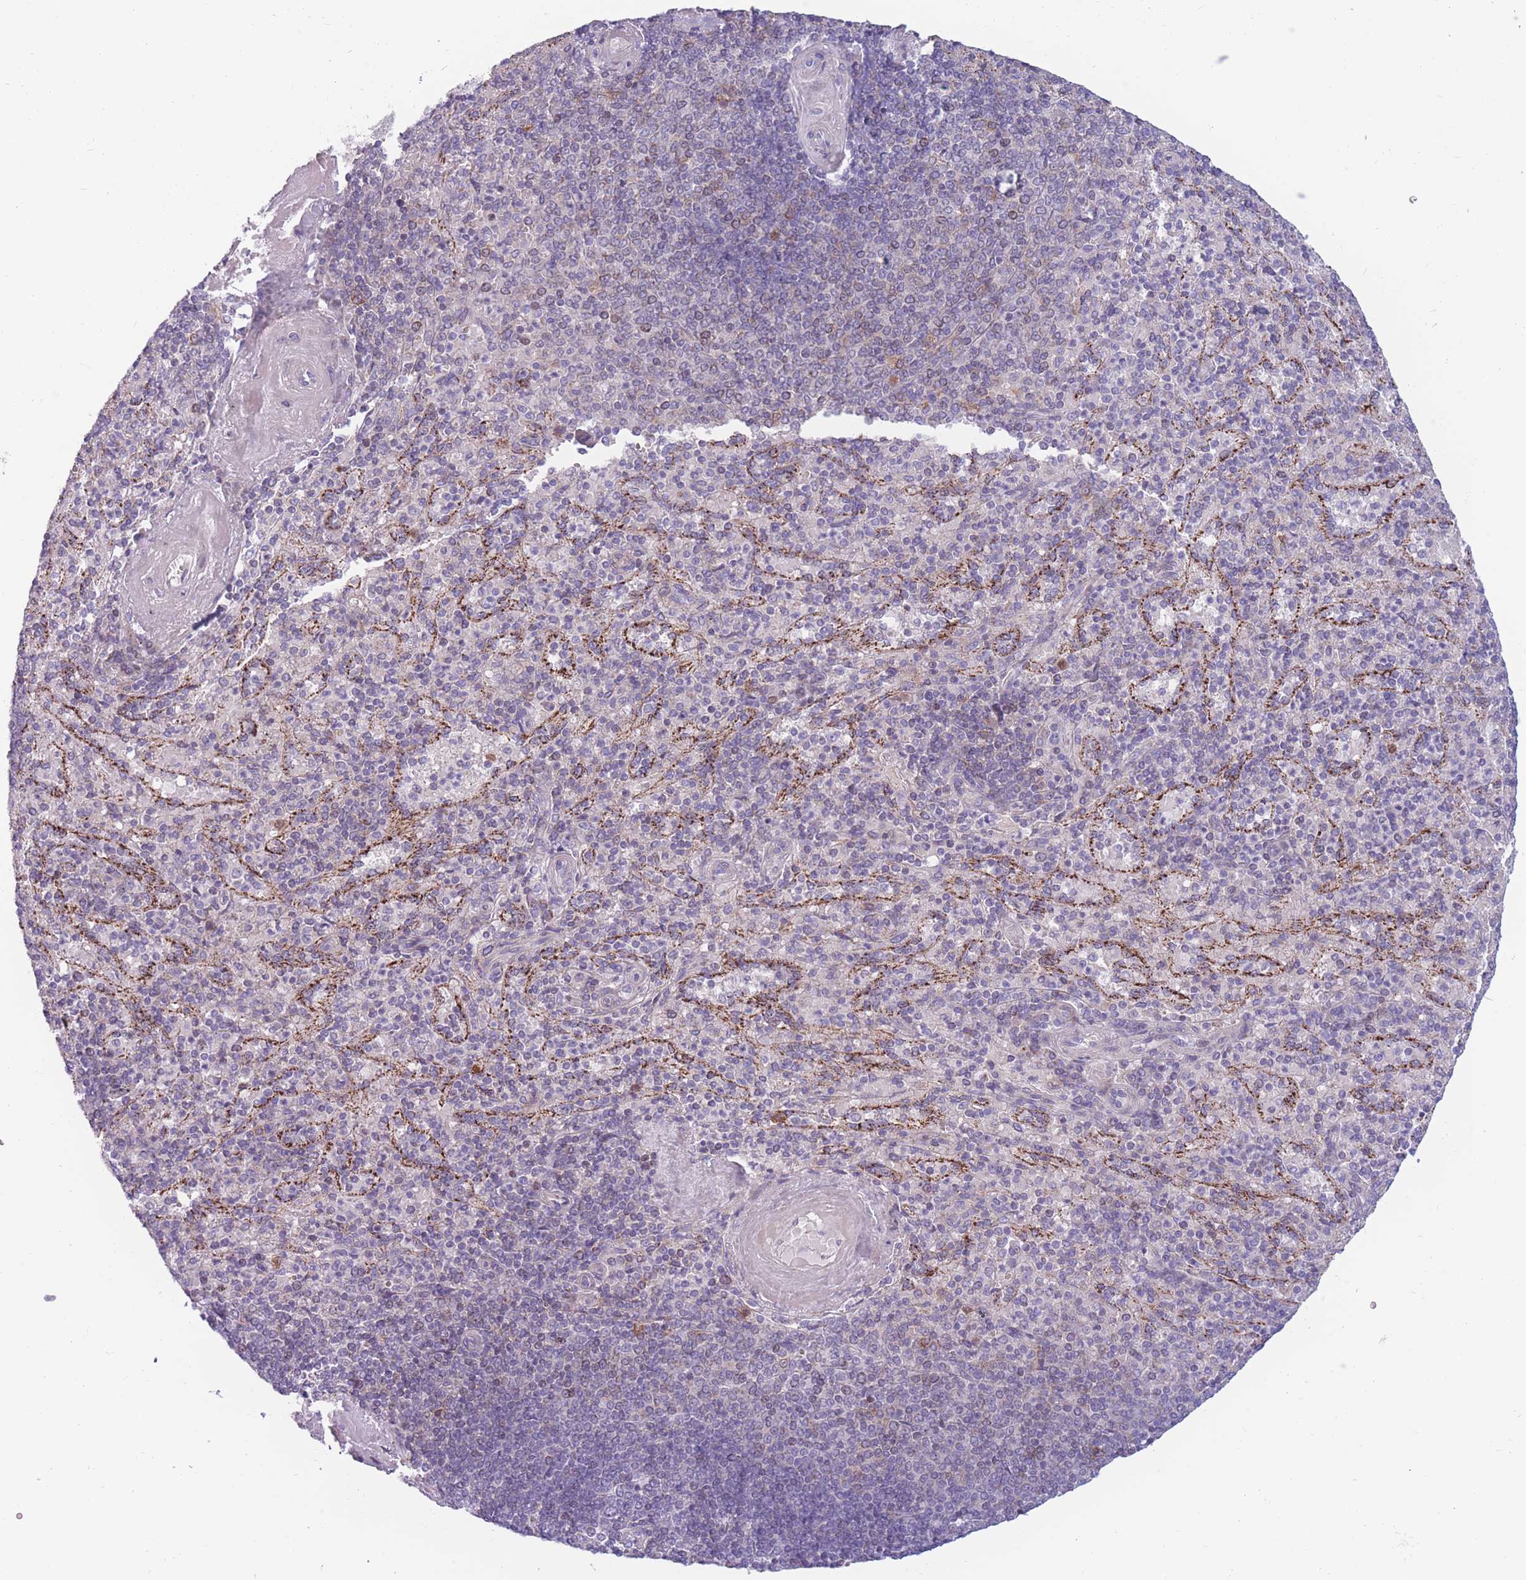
{"staining": {"intensity": "negative", "quantity": "none", "location": "none"}, "tissue": "spleen", "cell_type": "Cells in red pulp", "image_type": "normal", "snomed": [{"axis": "morphology", "description": "Normal tissue, NOS"}, {"axis": "topography", "description": "Spleen"}], "caption": "DAB (3,3'-diaminobenzidine) immunohistochemical staining of benign spleen reveals no significant positivity in cells in red pulp. (DAB immunohistochemistry visualized using brightfield microscopy, high magnification).", "gene": "PDE4A", "patient": {"sex": "male", "age": 82}}